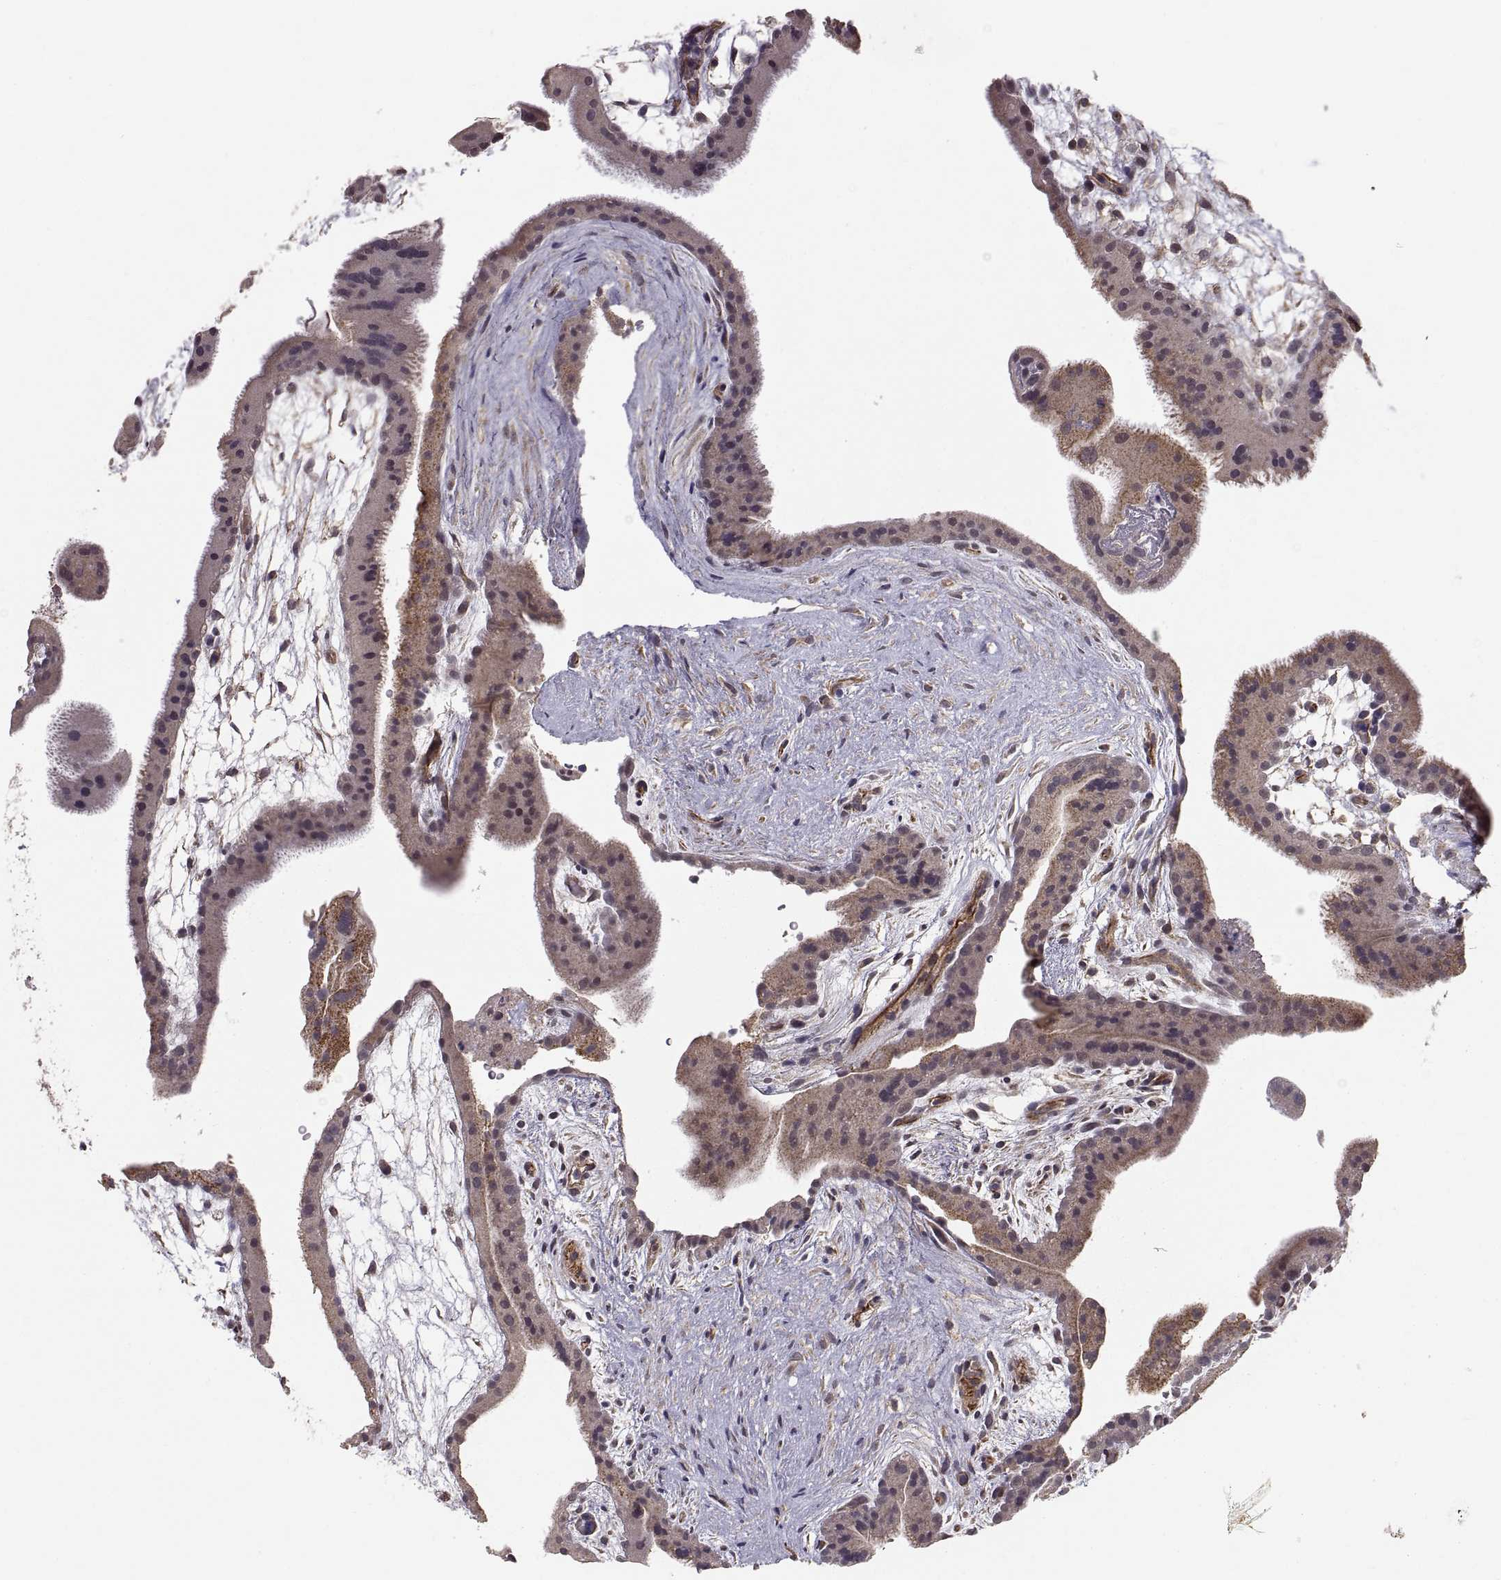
{"staining": {"intensity": "moderate", "quantity": "25%-75%", "location": "cytoplasmic/membranous"}, "tissue": "placenta", "cell_type": "Decidual cells", "image_type": "normal", "snomed": [{"axis": "morphology", "description": "Normal tissue, NOS"}, {"axis": "topography", "description": "Placenta"}], "caption": "High-power microscopy captured an IHC image of benign placenta, revealing moderate cytoplasmic/membranous positivity in approximately 25%-75% of decidual cells. The staining was performed using DAB to visualize the protein expression in brown, while the nuclei were stained in blue with hematoxylin (Magnification: 20x).", "gene": "ABL2", "patient": {"sex": "female", "age": 19}}